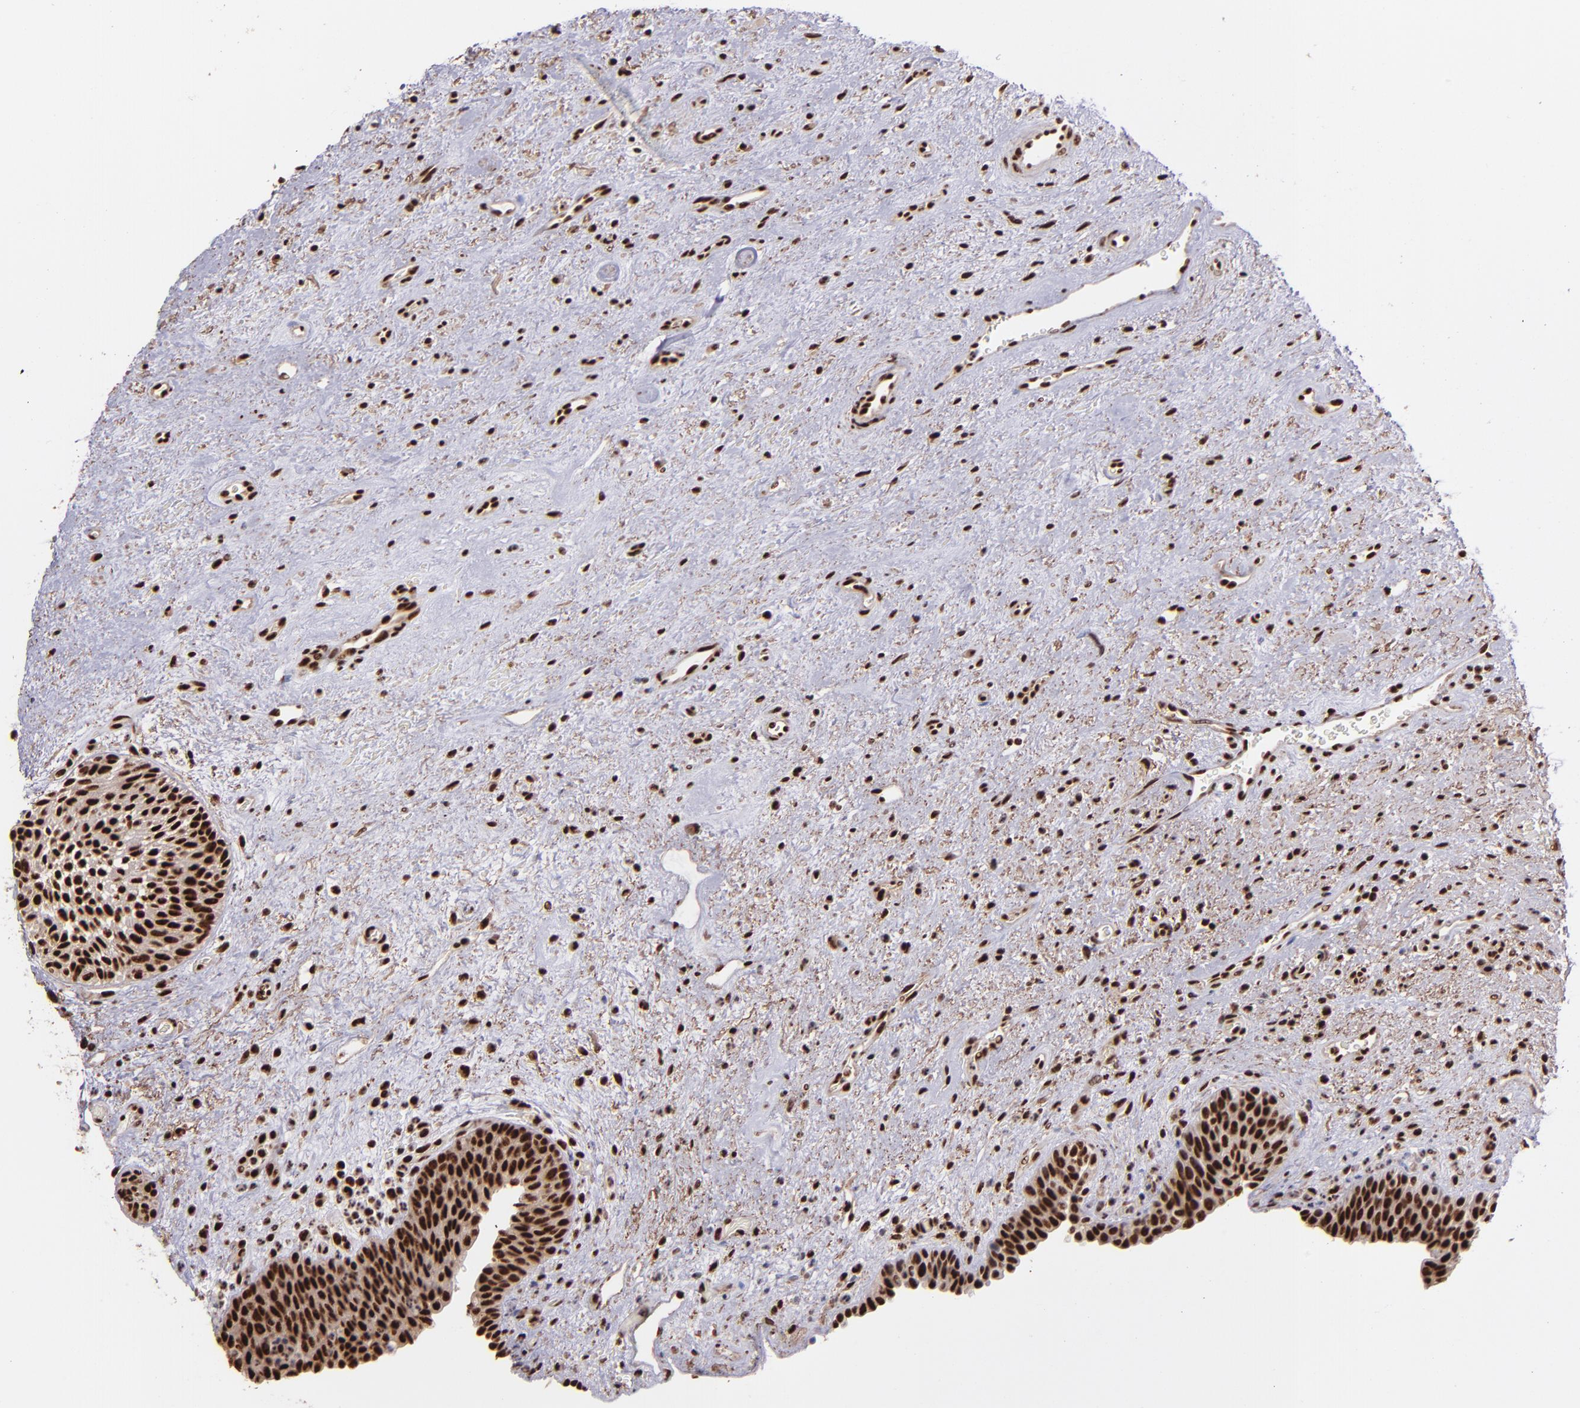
{"staining": {"intensity": "strong", "quantity": ">75%", "location": "cytoplasmic/membranous,nuclear"}, "tissue": "urinary bladder", "cell_type": "Urothelial cells", "image_type": "normal", "snomed": [{"axis": "morphology", "description": "Normal tissue, NOS"}, {"axis": "topography", "description": "Urinary bladder"}], "caption": "A histopathology image of urinary bladder stained for a protein displays strong cytoplasmic/membranous,nuclear brown staining in urothelial cells.", "gene": "PQBP1", "patient": {"sex": "male", "age": 48}}